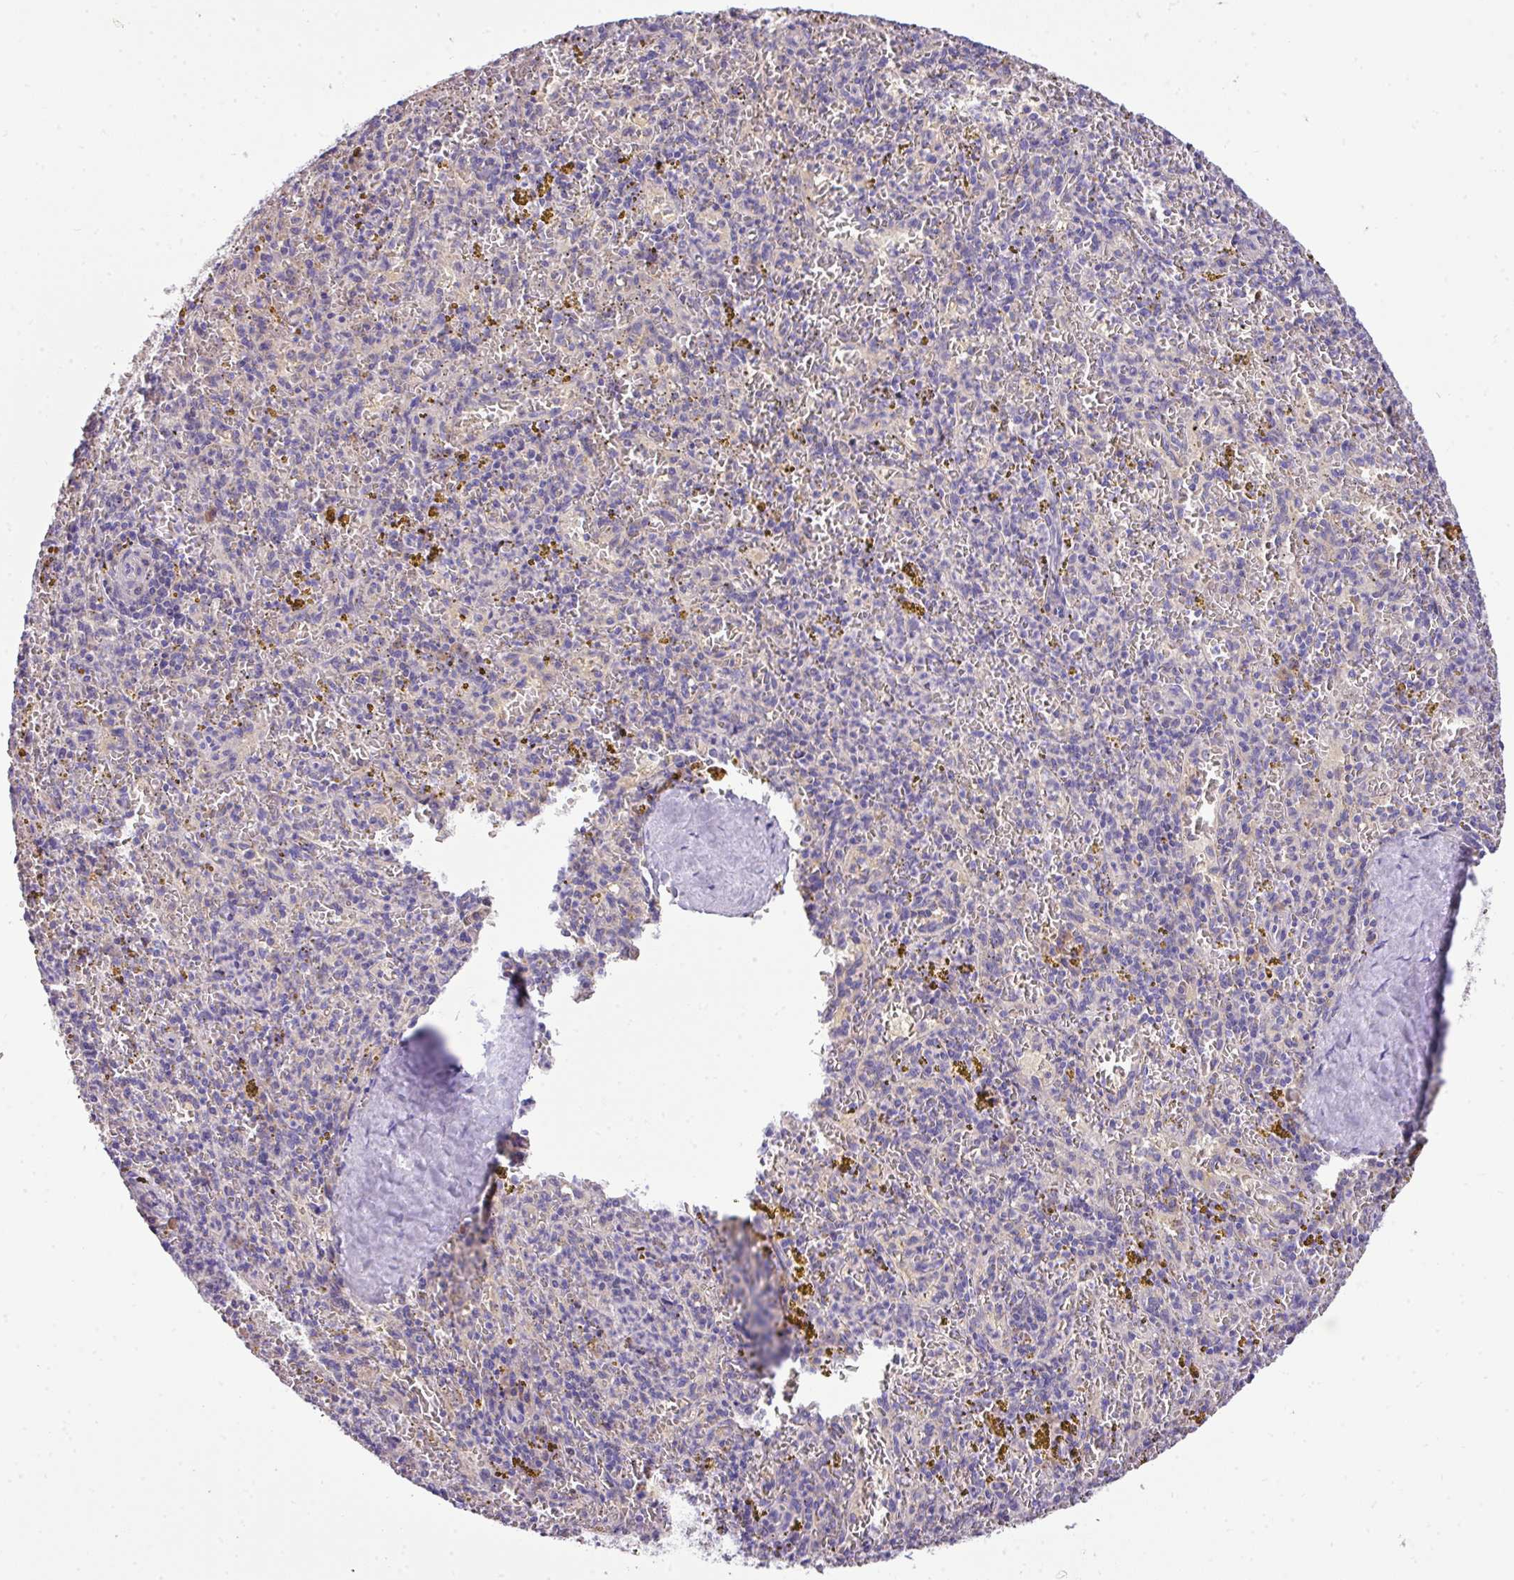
{"staining": {"intensity": "negative", "quantity": "none", "location": "none"}, "tissue": "spleen", "cell_type": "Cells in red pulp", "image_type": "normal", "snomed": [{"axis": "morphology", "description": "Normal tissue, NOS"}, {"axis": "topography", "description": "Spleen"}], "caption": "DAB immunohistochemical staining of unremarkable human spleen shows no significant positivity in cells in red pulp. (DAB (3,3'-diaminobenzidine) immunohistochemistry (IHC) visualized using brightfield microscopy, high magnification).", "gene": "ANXA2R", "patient": {"sex": "male", "age": 57}}